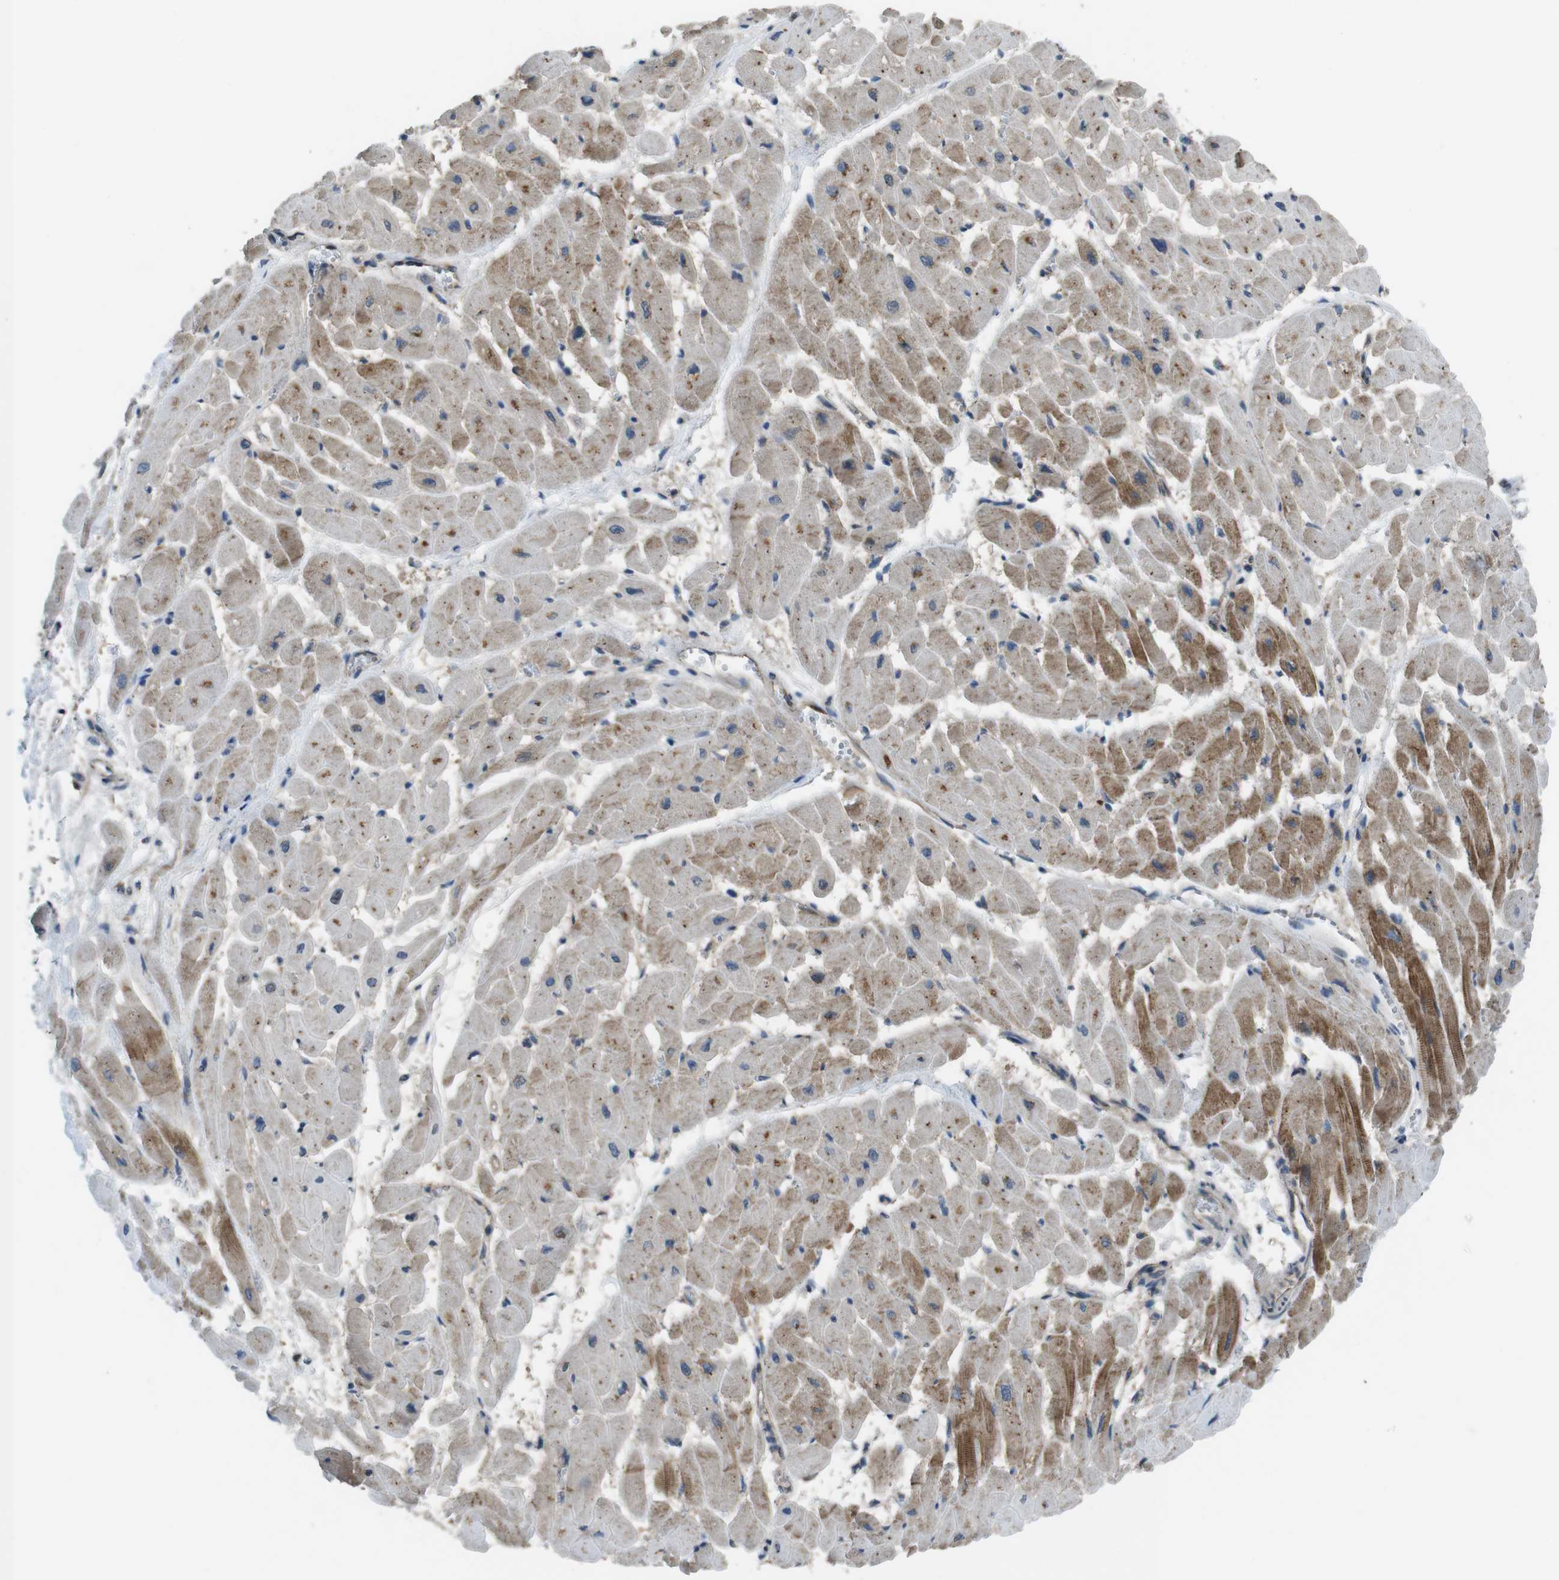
{"staining": {"intensity": "moderate", "quantity": ">75%", "location": "cytoplasmic/membranous"}, "tissue": "heart muscle", "cell_type": "Cardiomyocytes", "image_type": "normal", "snomed": [{"axis": "morphology", "description": "Normal tissue, NOS"}, {"axis": "topography", "description": "Heart"}], "caption": "This is a photomicrograph of immunohistochemistry staining of unremarkable heart muscle, which shows moderate expression in the cytoplasmic/membranous of cardiomyocytes.", "gene": "SLC22A23", "patient": {"sex": "male", "age": 45}}